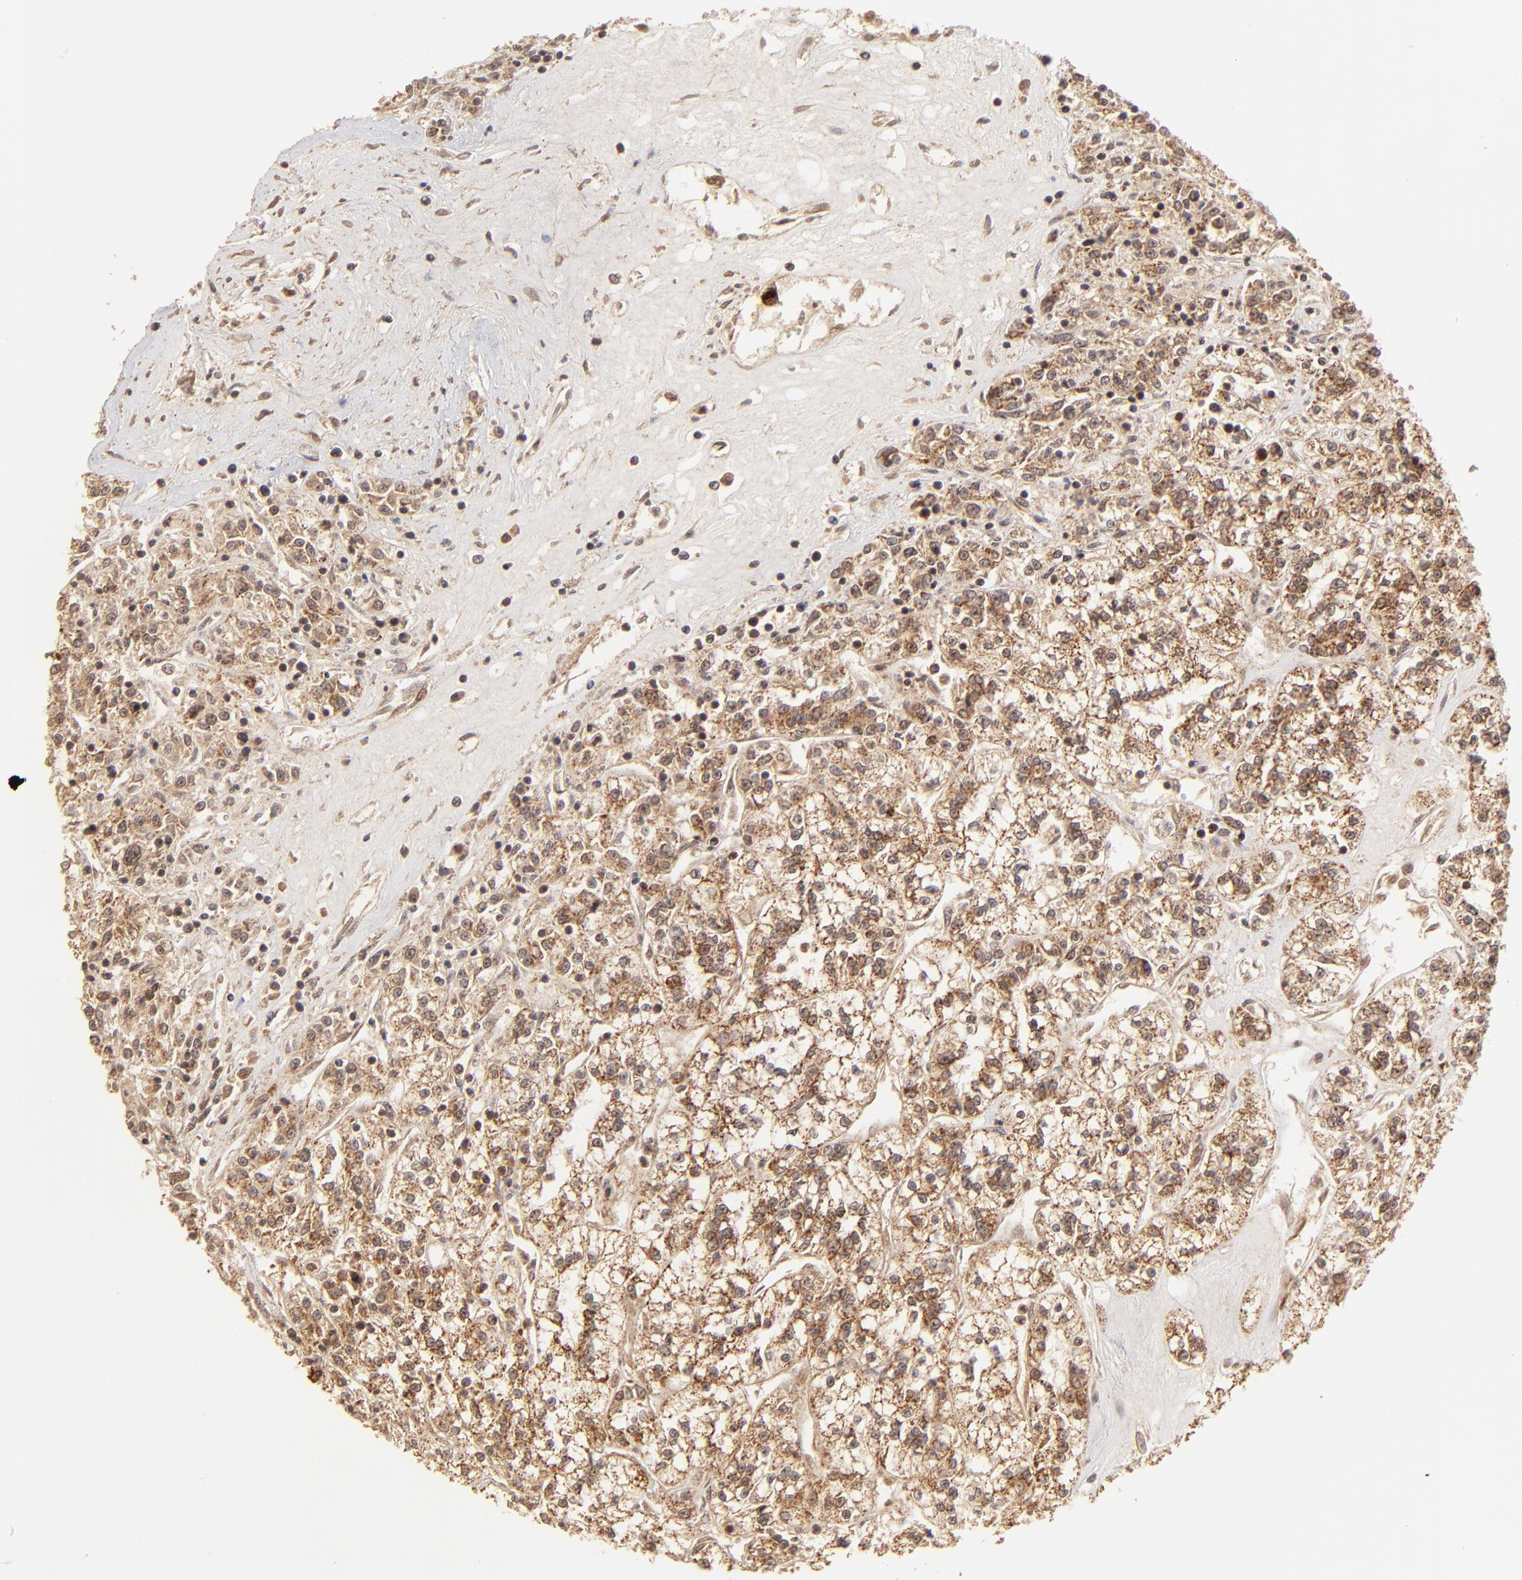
{"staining": {"intensity": "strong", "quantity": ">75%", "location": "cytoplasmic/membranous"}, "tissue": "renal cancer", "cell_type": "Tumor cells", "image_type": "cancer", "snomed": [{"axis": "morphology", "description": "Adenocarcinoma, NOS"}, {"axis": "topography", "description": "Kidney"}], "caption": "The photomicrograph demonstrates a brown stain indicating the presence of a protein in the cytoplasmic/membranous of tumor cells in adenocarcinoma (renal).", "gene": "MED15", "patient": {"sex": "female", "age": 76}}